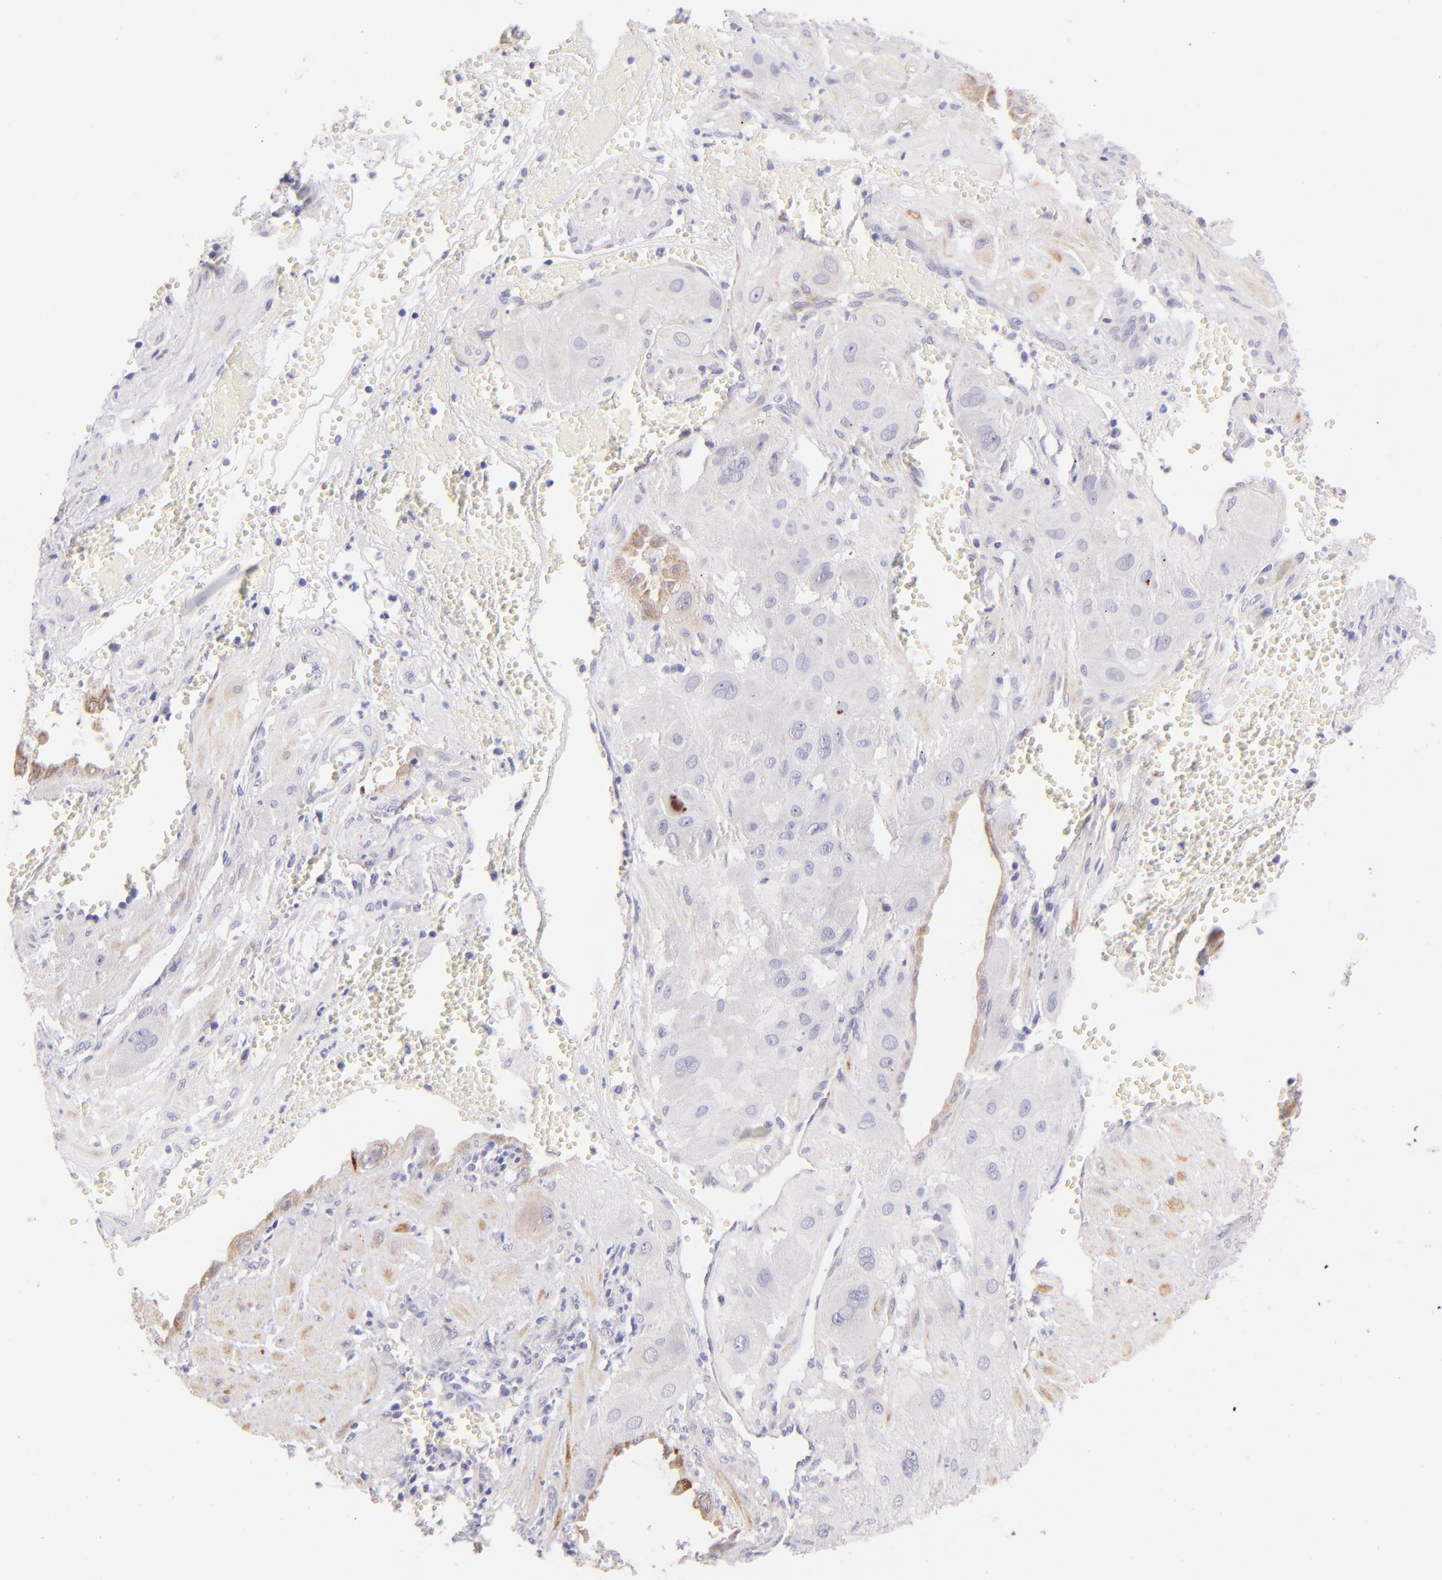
{"staining": {"intensity": "weak", "quantity": "<25%", "location": "cytoplasmic/membranous"}, "tissue": "cervical cancer", "cell_type": "Tumor cells", "image_type": "cancer", "snomed": [{"axis": "morphology", "description": "Squamous cell carcinoma, NOS"}, {"axis": "topography", "description": "Cervix"}], "caption": "Cervical cancer (squamous cell carcinoma) was stained to show a protein in brown. There is no significant staining in tumor cells. (Stains: DAB immunohistochemistry (IHC) with hematoxylin counter stain, Microscopy: brightfield microscopy at high magnification).", "gene": "SH2D4A", "patient": {"sex": "female", "age": 34}}